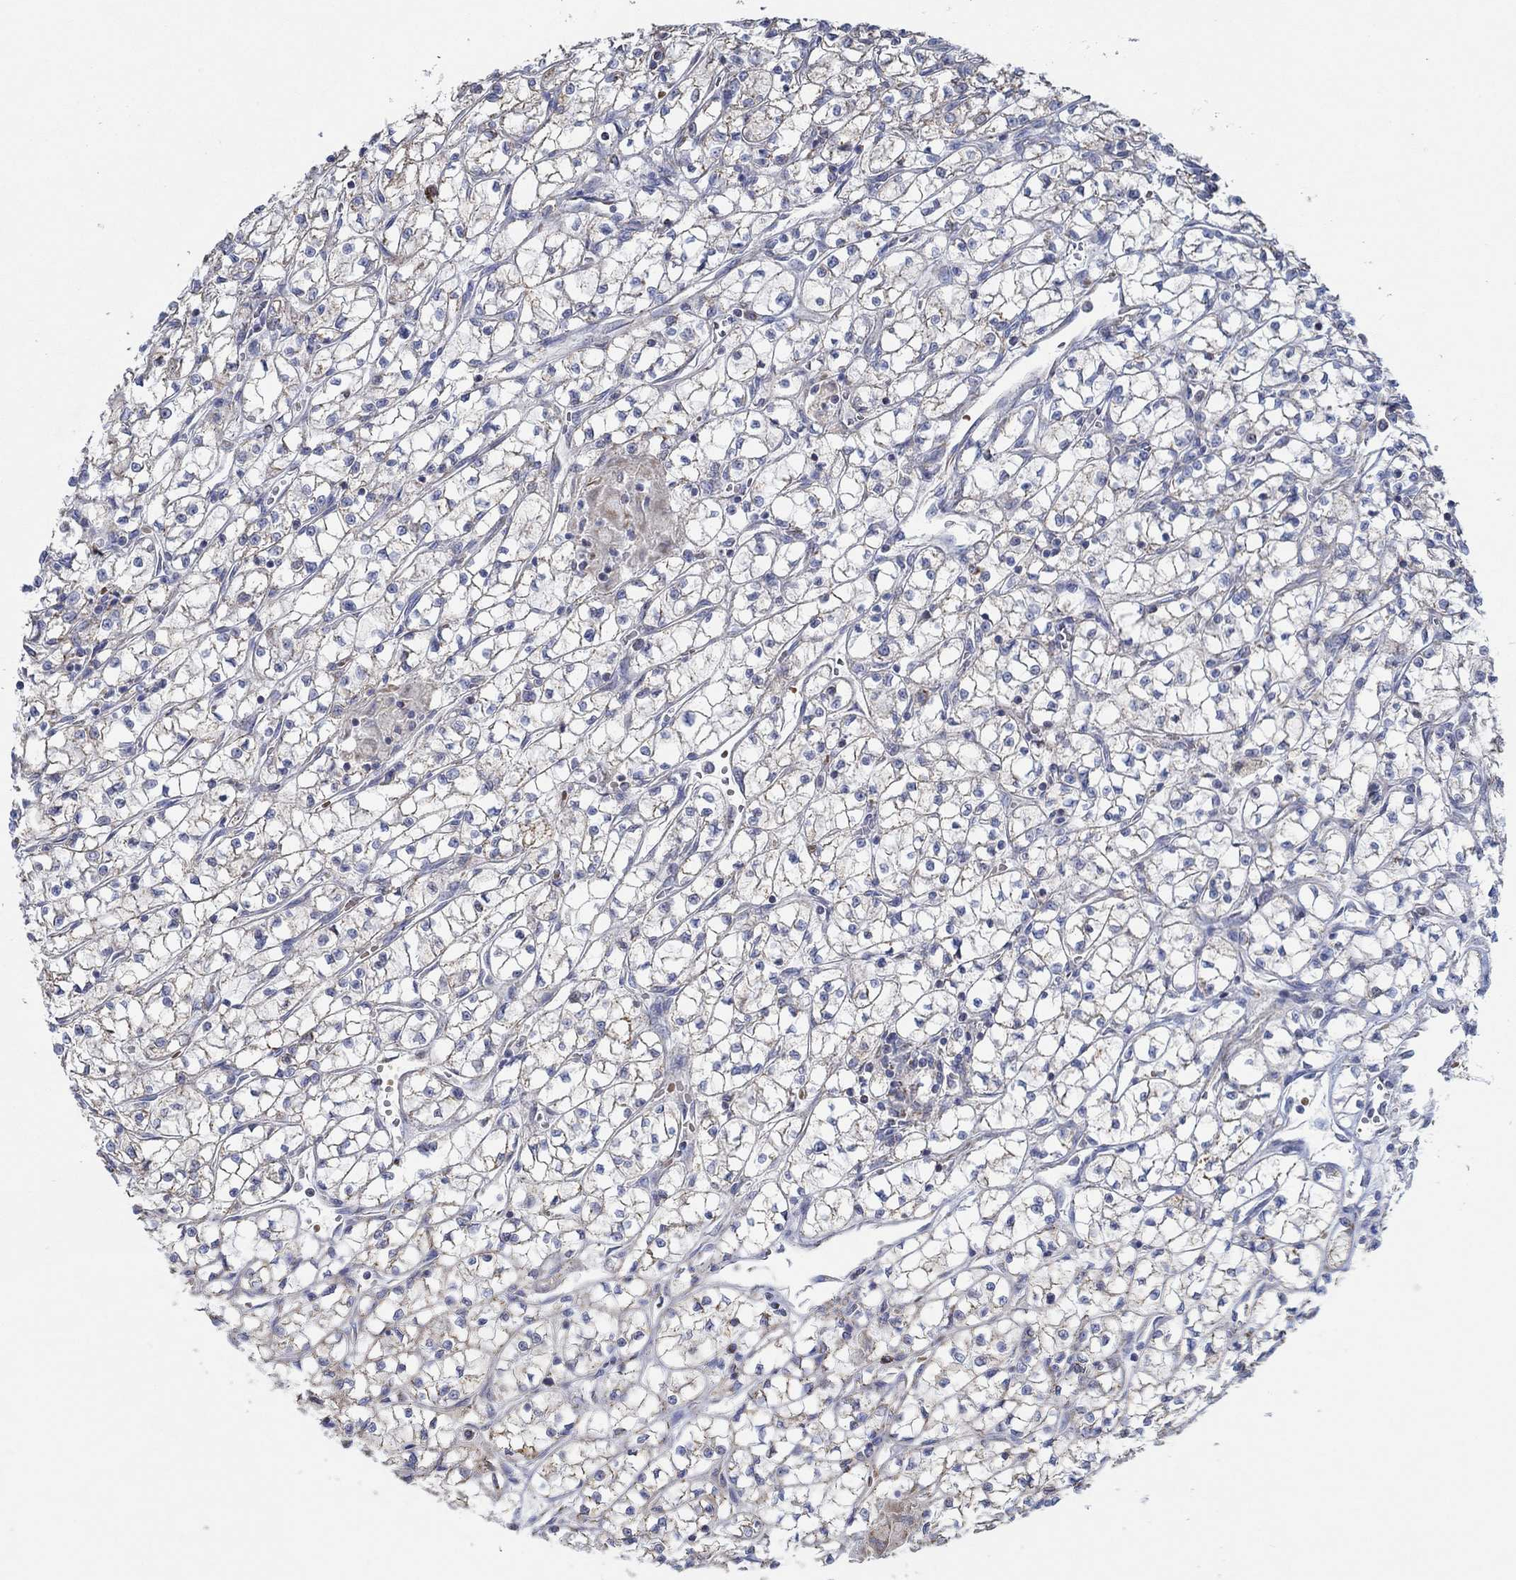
{"staining": {"intensity": "moderate", "quantity": "25%-75%", "location": "cytoplasmic/membranous"}, "tissue": "renal cancer", "cell_type": "Tumor cells", "image_type": "cancer", "snomed": [{"axis": "morphology", "description": "Adenocarcinoma, NOS"}, {"axis": "topography", "description": "Kidney"}], "caption": "Immunohistochemical staining of adenocarcinoma (renal) demonstrates medium levels of moderate cytoplasmic/membranous protein positivity in approximately 25%-75% of tumor cells.", "gene": "GLOD5", "patient": {"sex": "female", "age": 64}}